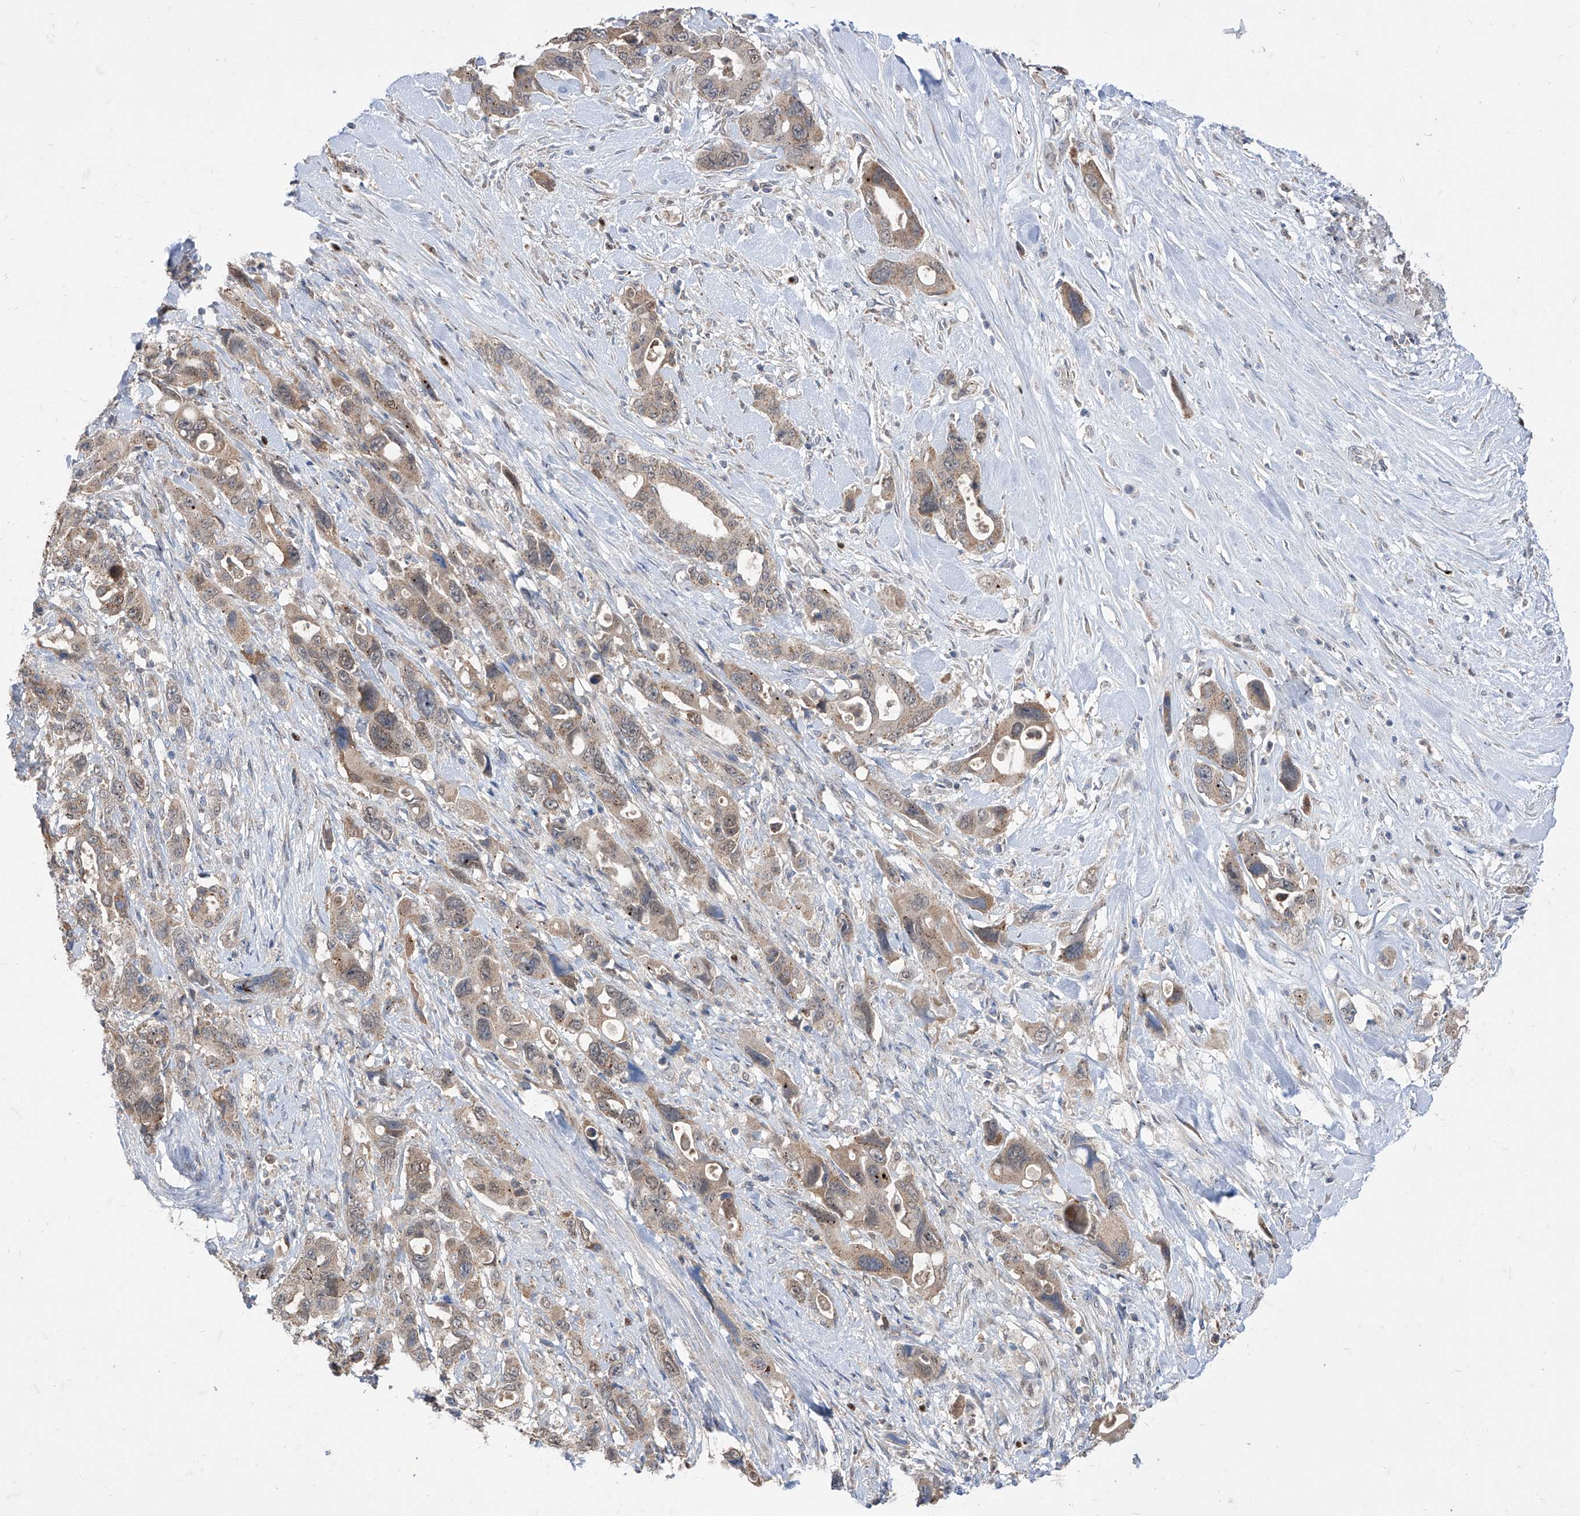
{"staining": {"intensity": "weak", "quantity": ">75%", "location": "cytoplasmic/membranous,nuclear"}, "tissue": "pancreatic cancer", "cell_type": "Tumor cells", "image_type": "cancer", "snomed": [{"axis": "morphology", "description": "Adenocarcinoma, NOS"}, {"axis": "topography", "description": "Pancreas"}], "caption": "The micrograph exhibits immunohistochemical staining of pancreatic cancer (adenocarcinoma). There is weak cytoplasmic/membranous and nuclear positivity is identified in about >75% of tumor cells.", "gene": "BROX", "patient": {"sex": "male", "age": 46}}